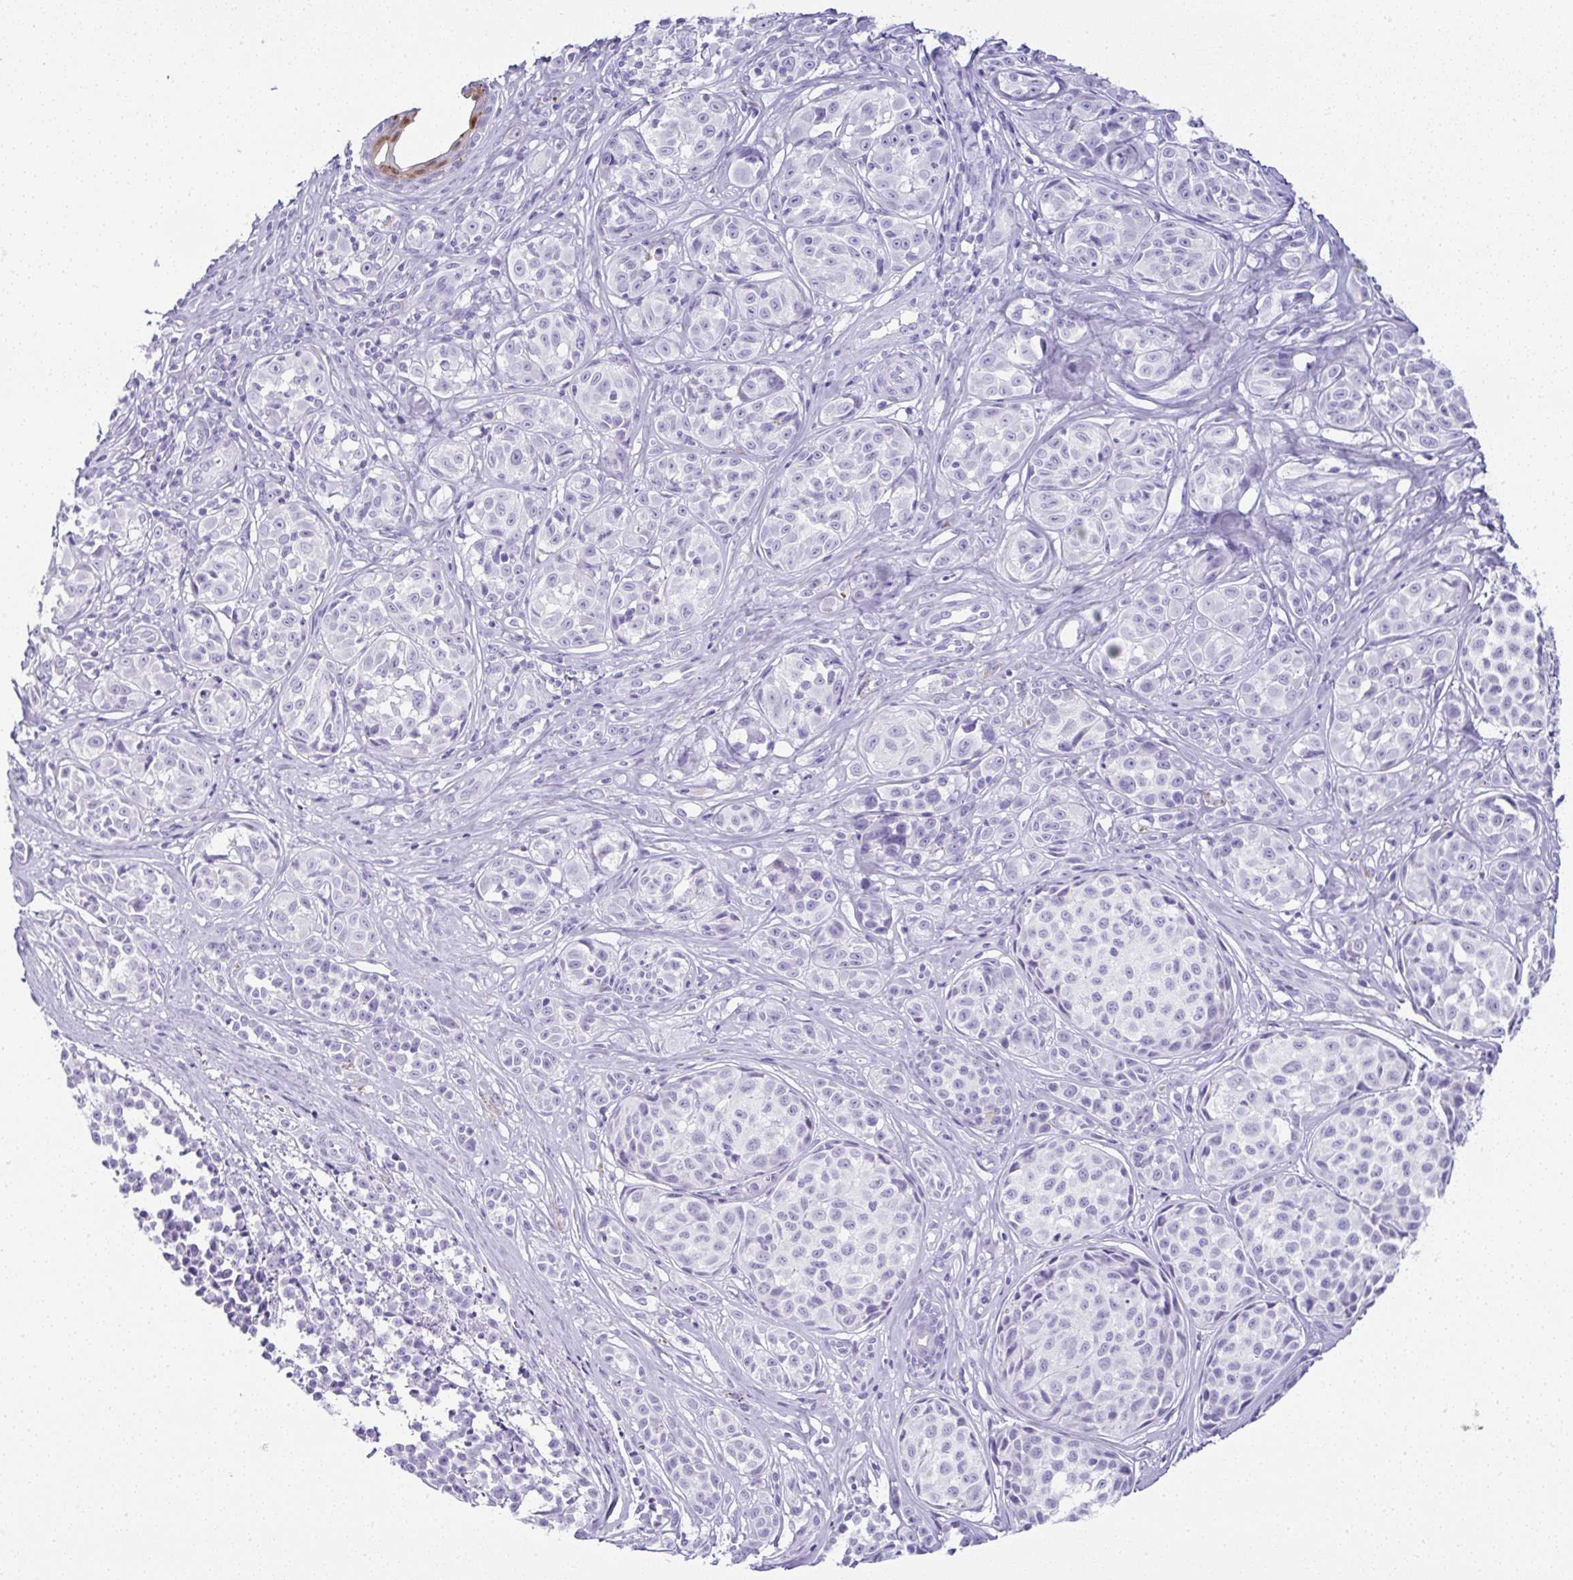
{"staining": {"intensity": "negative", "quantity": "none", "location": "none"}, "tissue": "melanoma", "cell_type": "Tumor cells", "image_type": "cancer", "snomed": [{"axis": "morphology", "description": "Malignant melanoma, NOS"}, {"axis": "topography", "description": "Skin"}], "caption": "There is no significant staining in tumor cells of malignant melanoma.", "gene": "SERPINB3", "patient": {"sex": "female", "age": 35}}